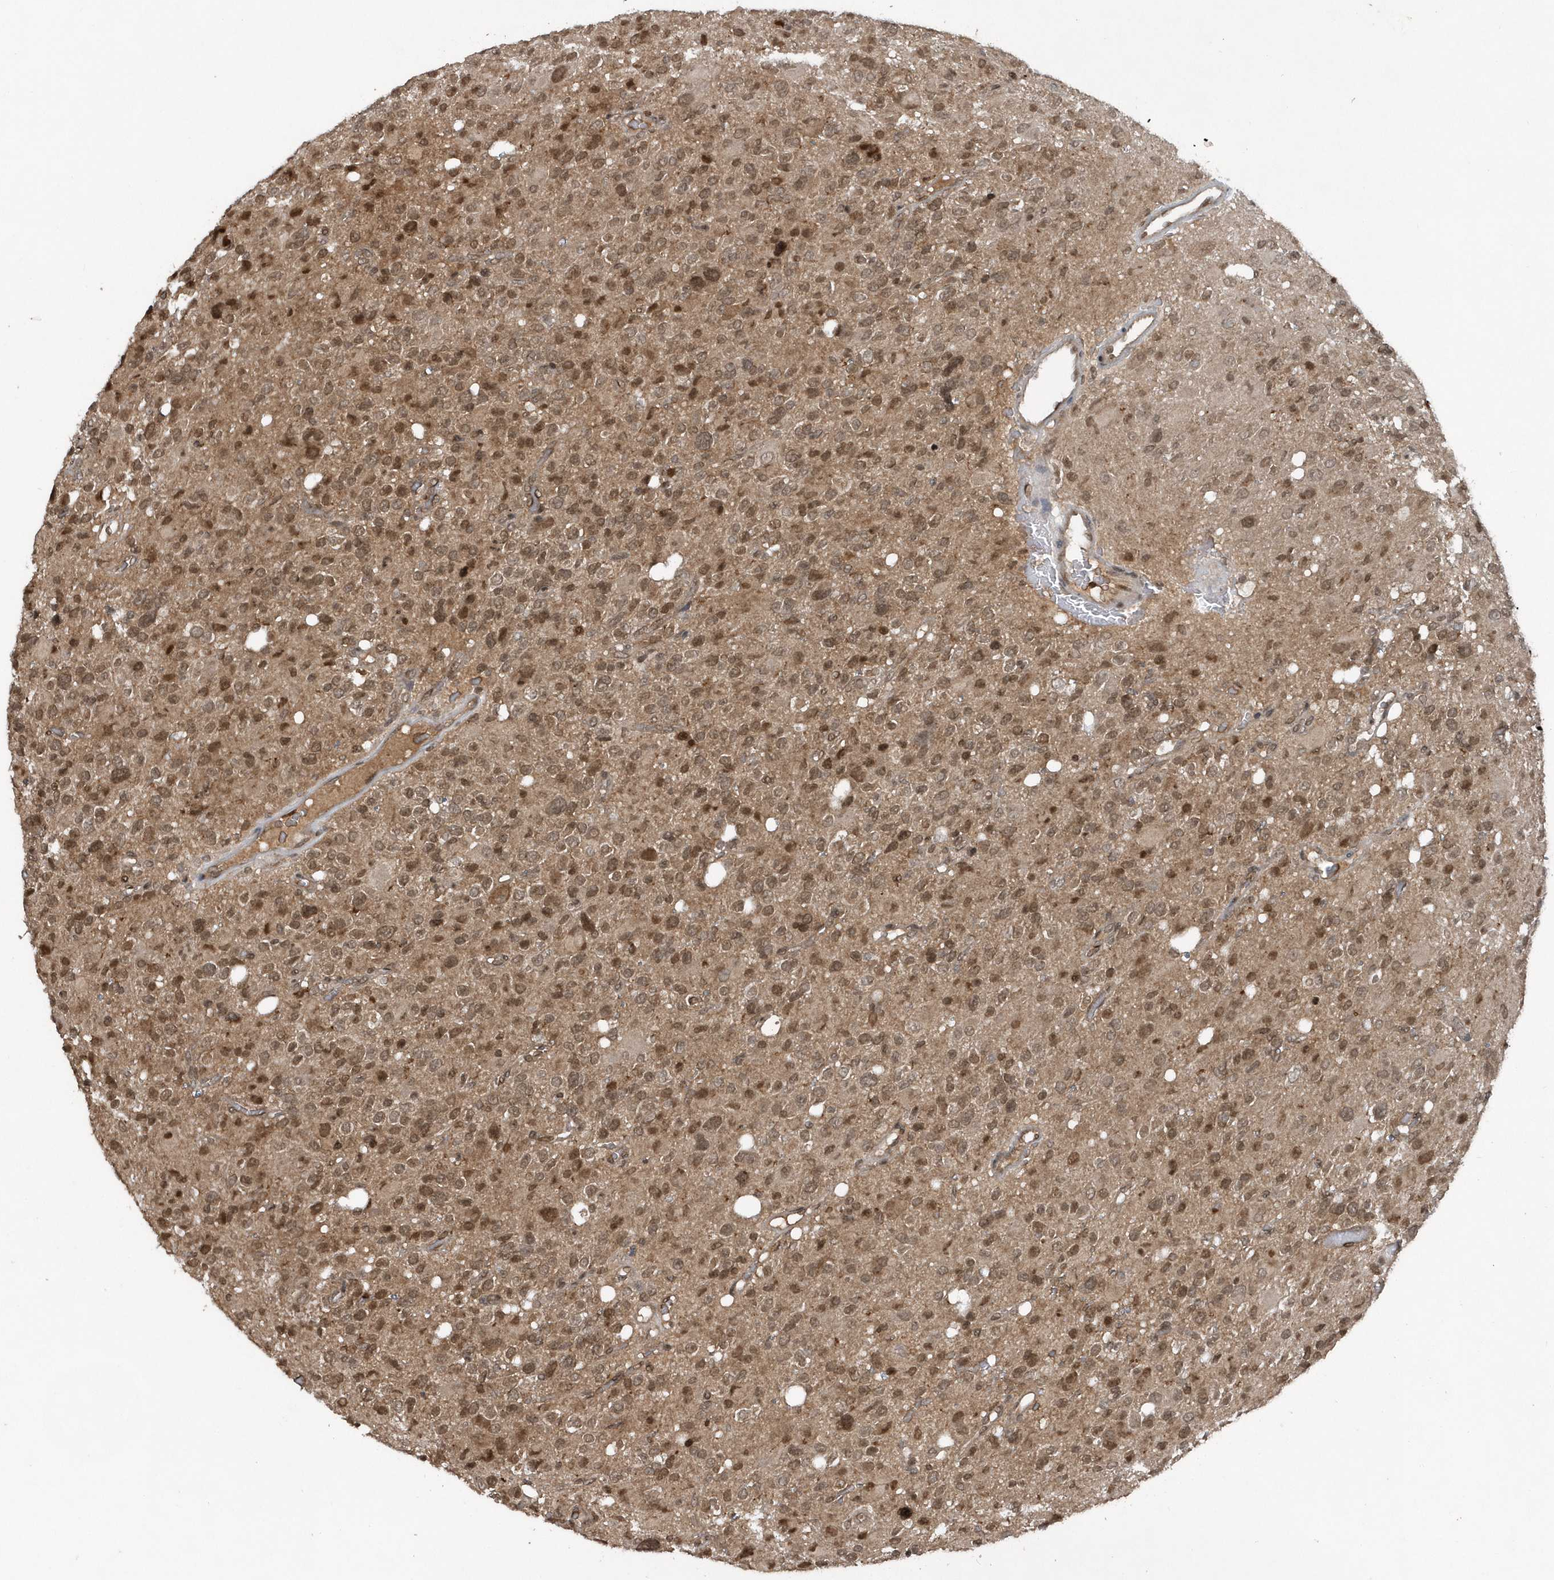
{"staining": {"intensity": "moderate", "quantity": ">75%", "location": "cytoplasmic/membranous,nuclear"}, "tissue": "glioma", "cell_type": "Tumor cells", "image_type": "cancer", "snomed": [{"axis": "morphology", "description": "Glioma, malignant, High grade"}, {"axis": "topography", "description": "Brain"}], "caption": "This is a photomicrograph of IHC staining of malignant glioma (high-grade), which shows moderate positivity in the cytoplasmic/membranous and nuclear of tumor cells.", "gene": "EIF2B1", "patient": {"sex": "male", "age": 48}}